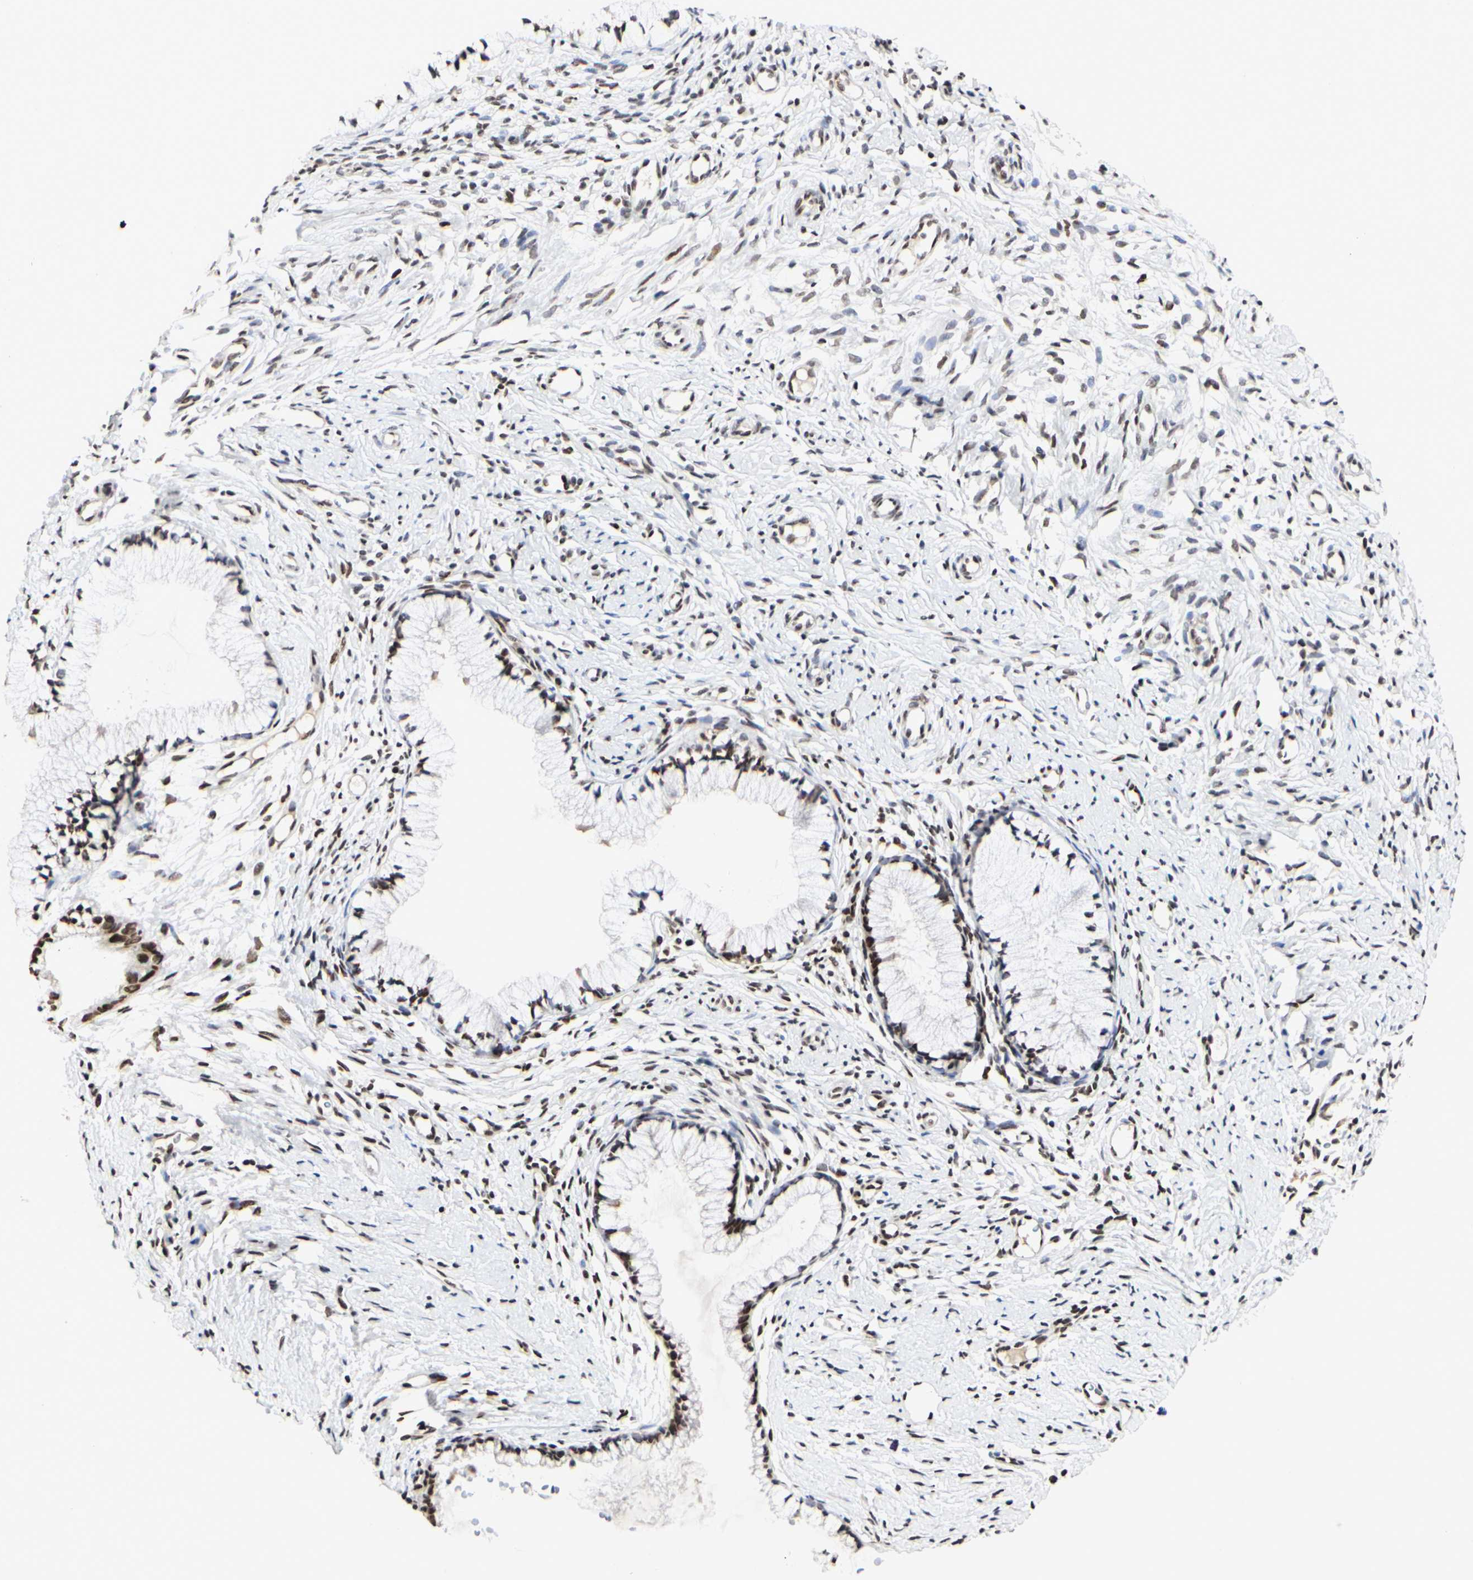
{"staining": {"intensity": "strong", "quantity": ">75%", "location": "nuclear"}, "tissue": "cervix", "cell_type": "Glandular cells", "image_type": "normal", "snomed": [{"axis": "morphology", "description": "Normal tissue, NOS"}, {"axis": "topography", "description": "Cervix"}], "caption": "Brown immunohistochemical staining in benign cervix demonstrates strong nuclear expression in about >75% of glandular cells.", "gene": "PRMT3", "patient": {"sex": "female", "age": 82}}